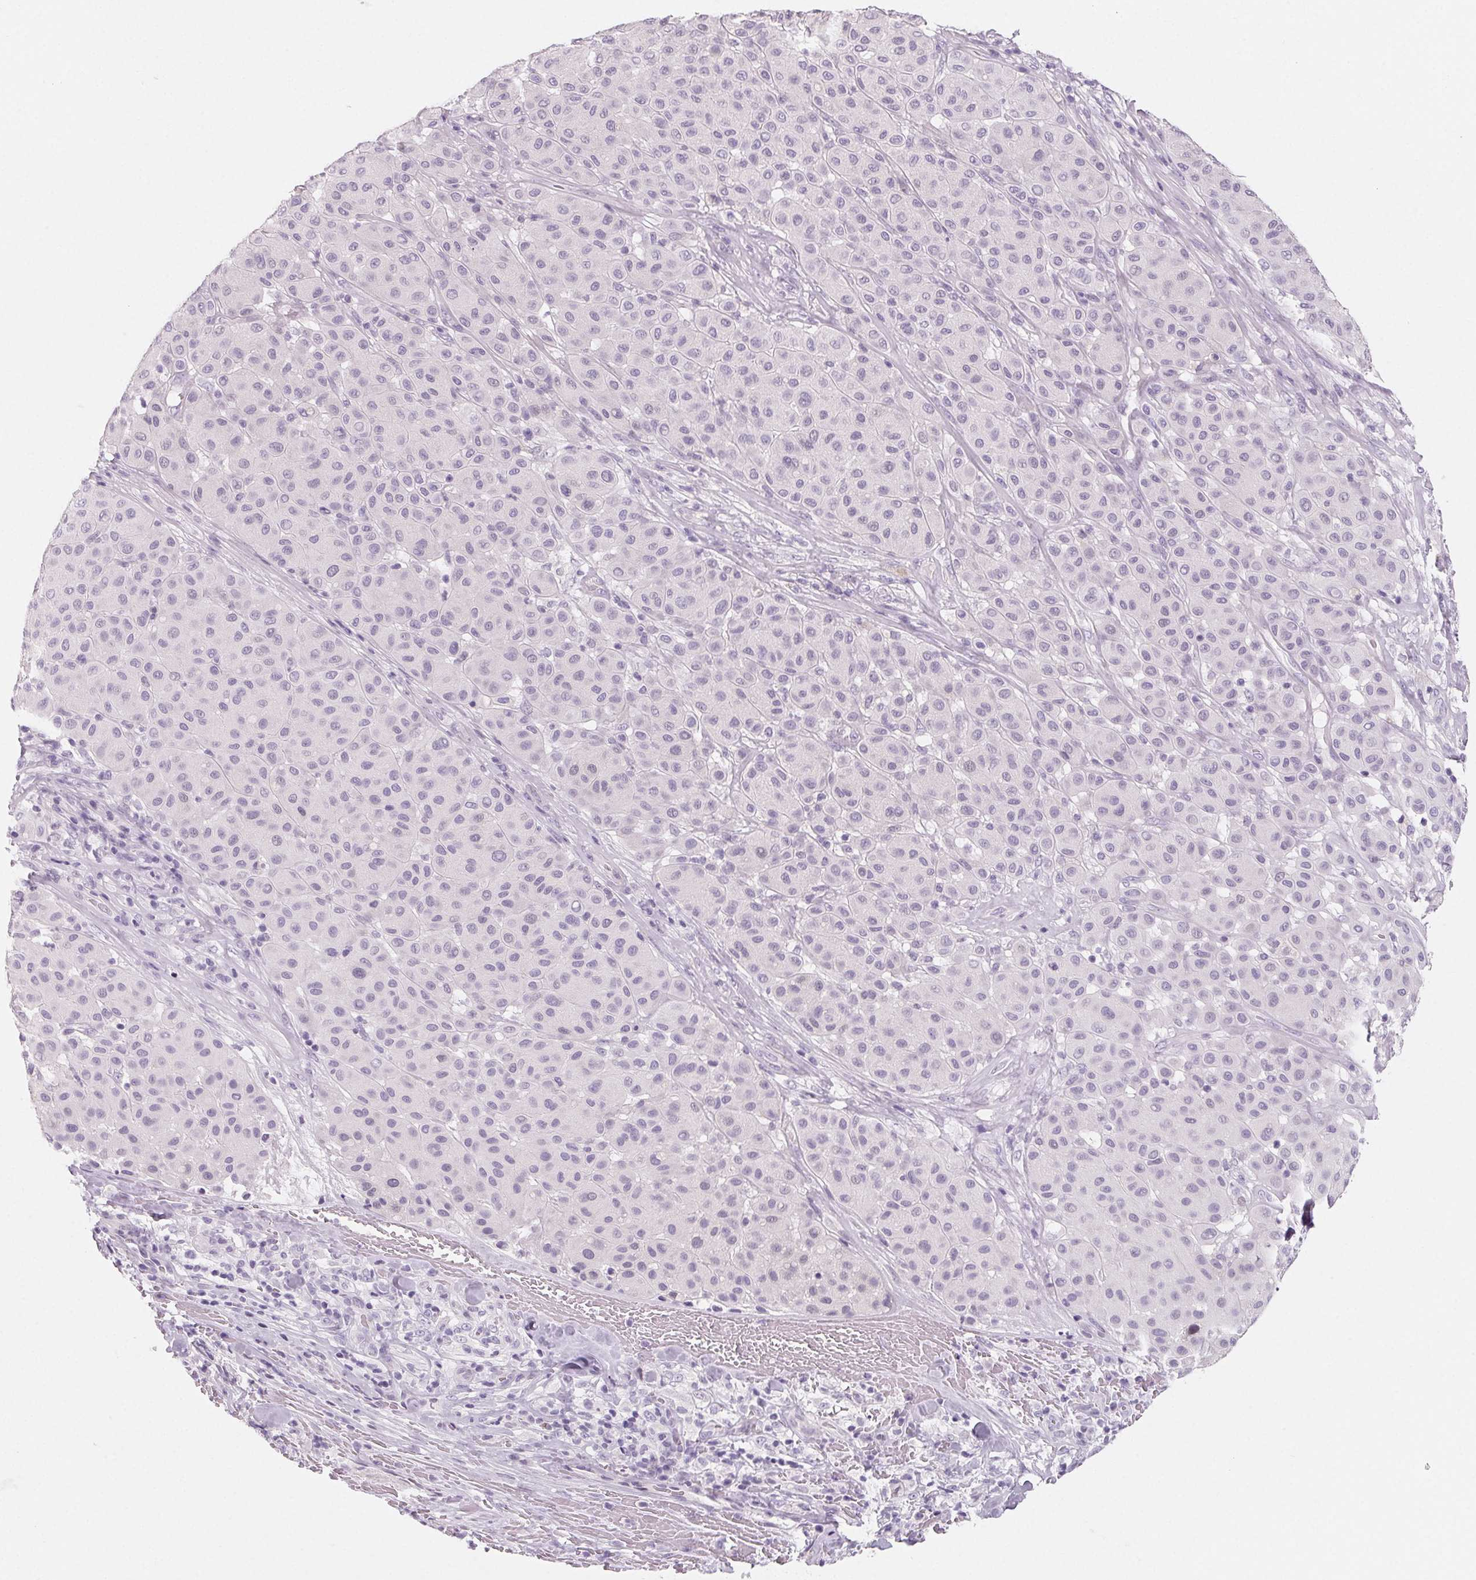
{"staining": {"intensity": "negative", "quantity": "none", "location": "none"}, "tissue": "melanoma", "cell_type": "Tumor cells", "image_type": "cancer", "snomed": [{"axis": "morphology", "description": "Malignant melanoma, Metastatic site"}, {"axis": "topography", "description": "Smooth muscle"}], "caption": "High magnification brightfield microscopy of malignant melanoma (metastatic site) stained with DAB (3,3'-diaminobenzidine) (brown) and counterstained with hematoxylin (blue): tumor cells show no significant expression.", "gene": "SH3GL2", "patient": {"sex": "male", "age": 41}}